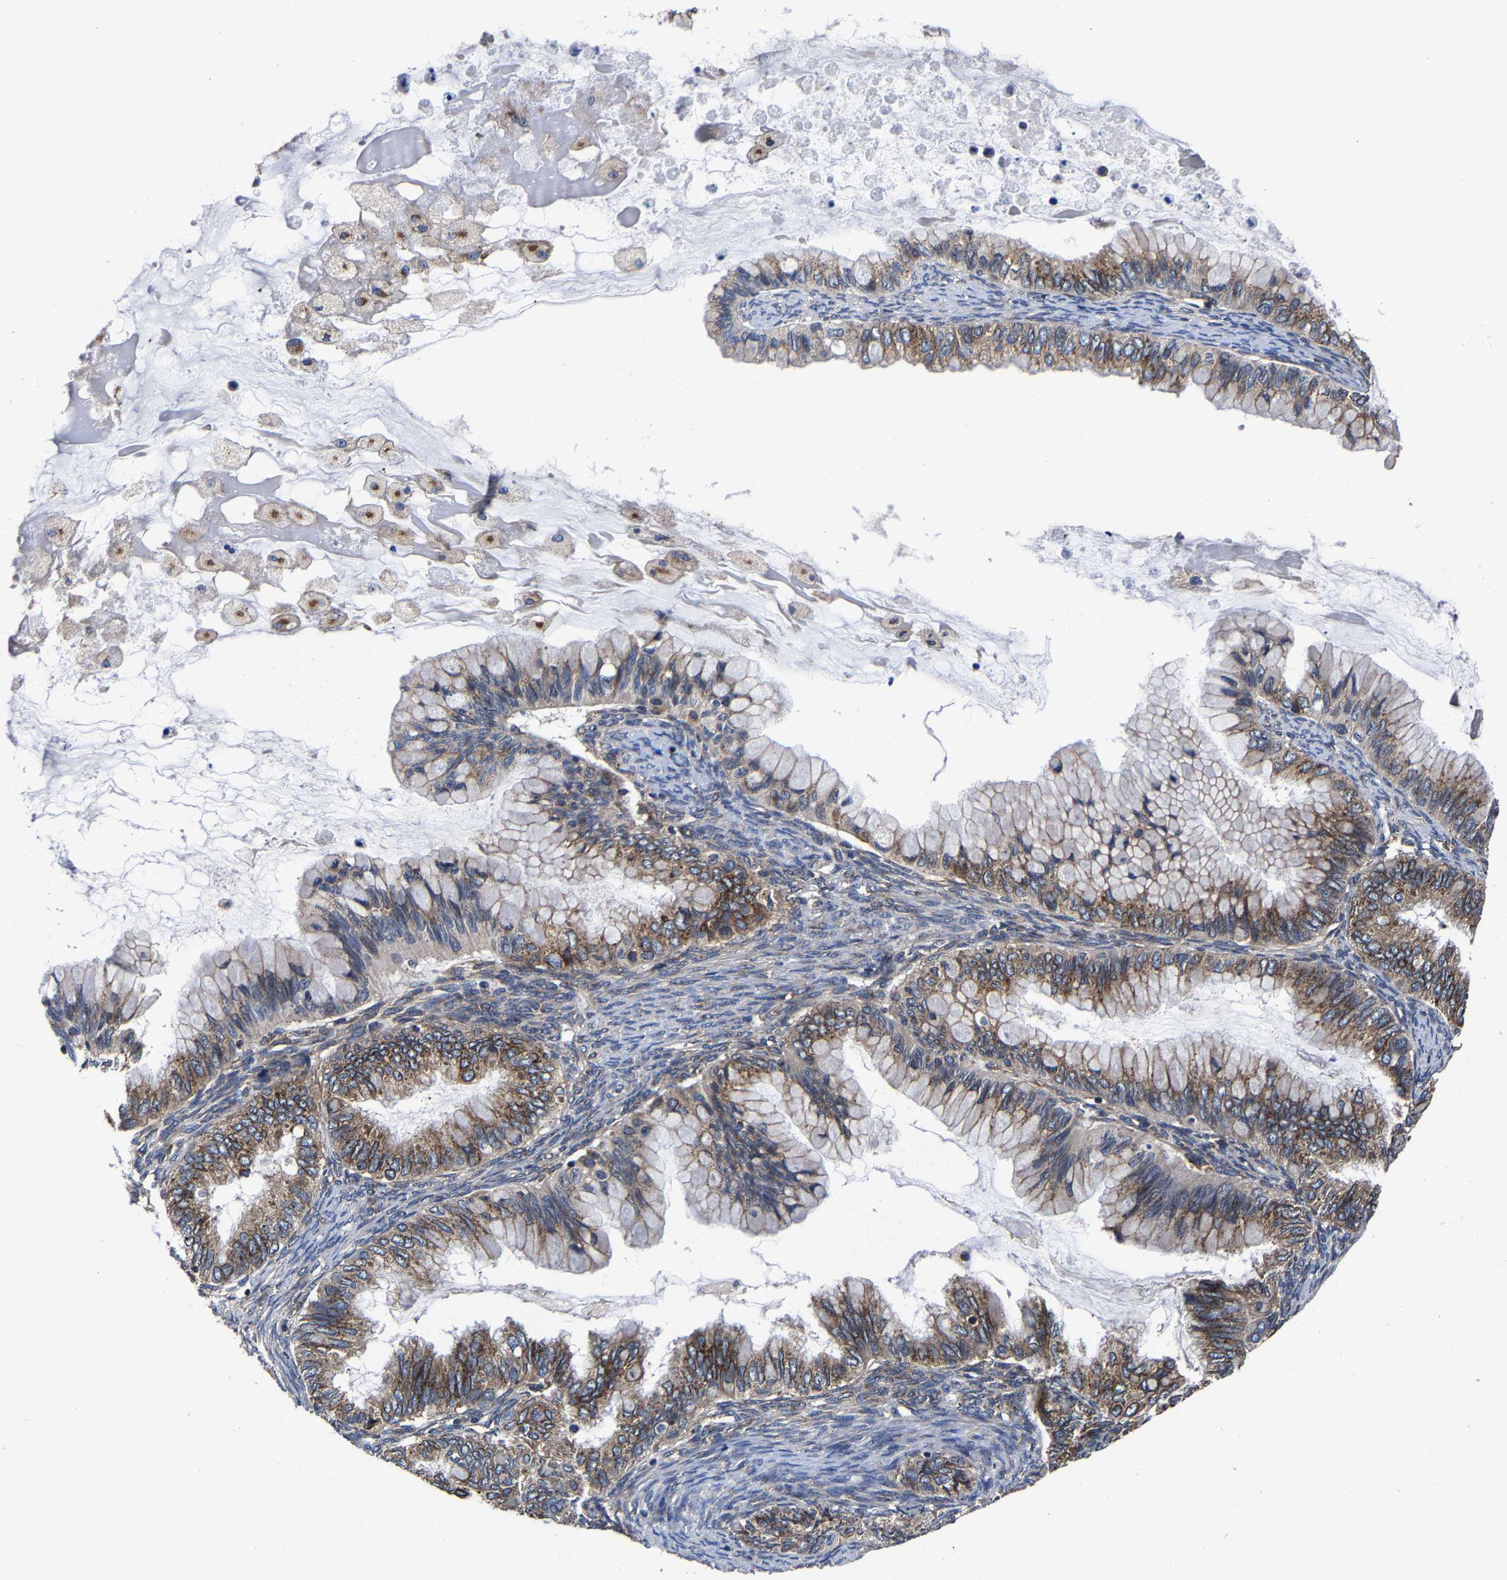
{"staining": {"intensity": "moderate", "quantity": ">75%", "location": "cytoplasmic/membranous"}, "tissue": "ovarian cancer", "cell_type": "Tumor cells", "image_type": "cancer", "snomed": [{"axis": "morphology", "description": "Cystadenocarcinoma, mucinous, NOS"}, {"axis": "topography", "description": "Ovary"}], "caption": "Tumor cells demonstrate medium levels of moderate cytoplasmic/membranous positivity in approximately >75% of cells in ovarian cancer (mucinous cystadenocarcinoma). (brown staining indicates protein expression, while blue staining denotes nuclei).", "gene": "EBAG9", "patient": {"sex": "female", "age": 80}}